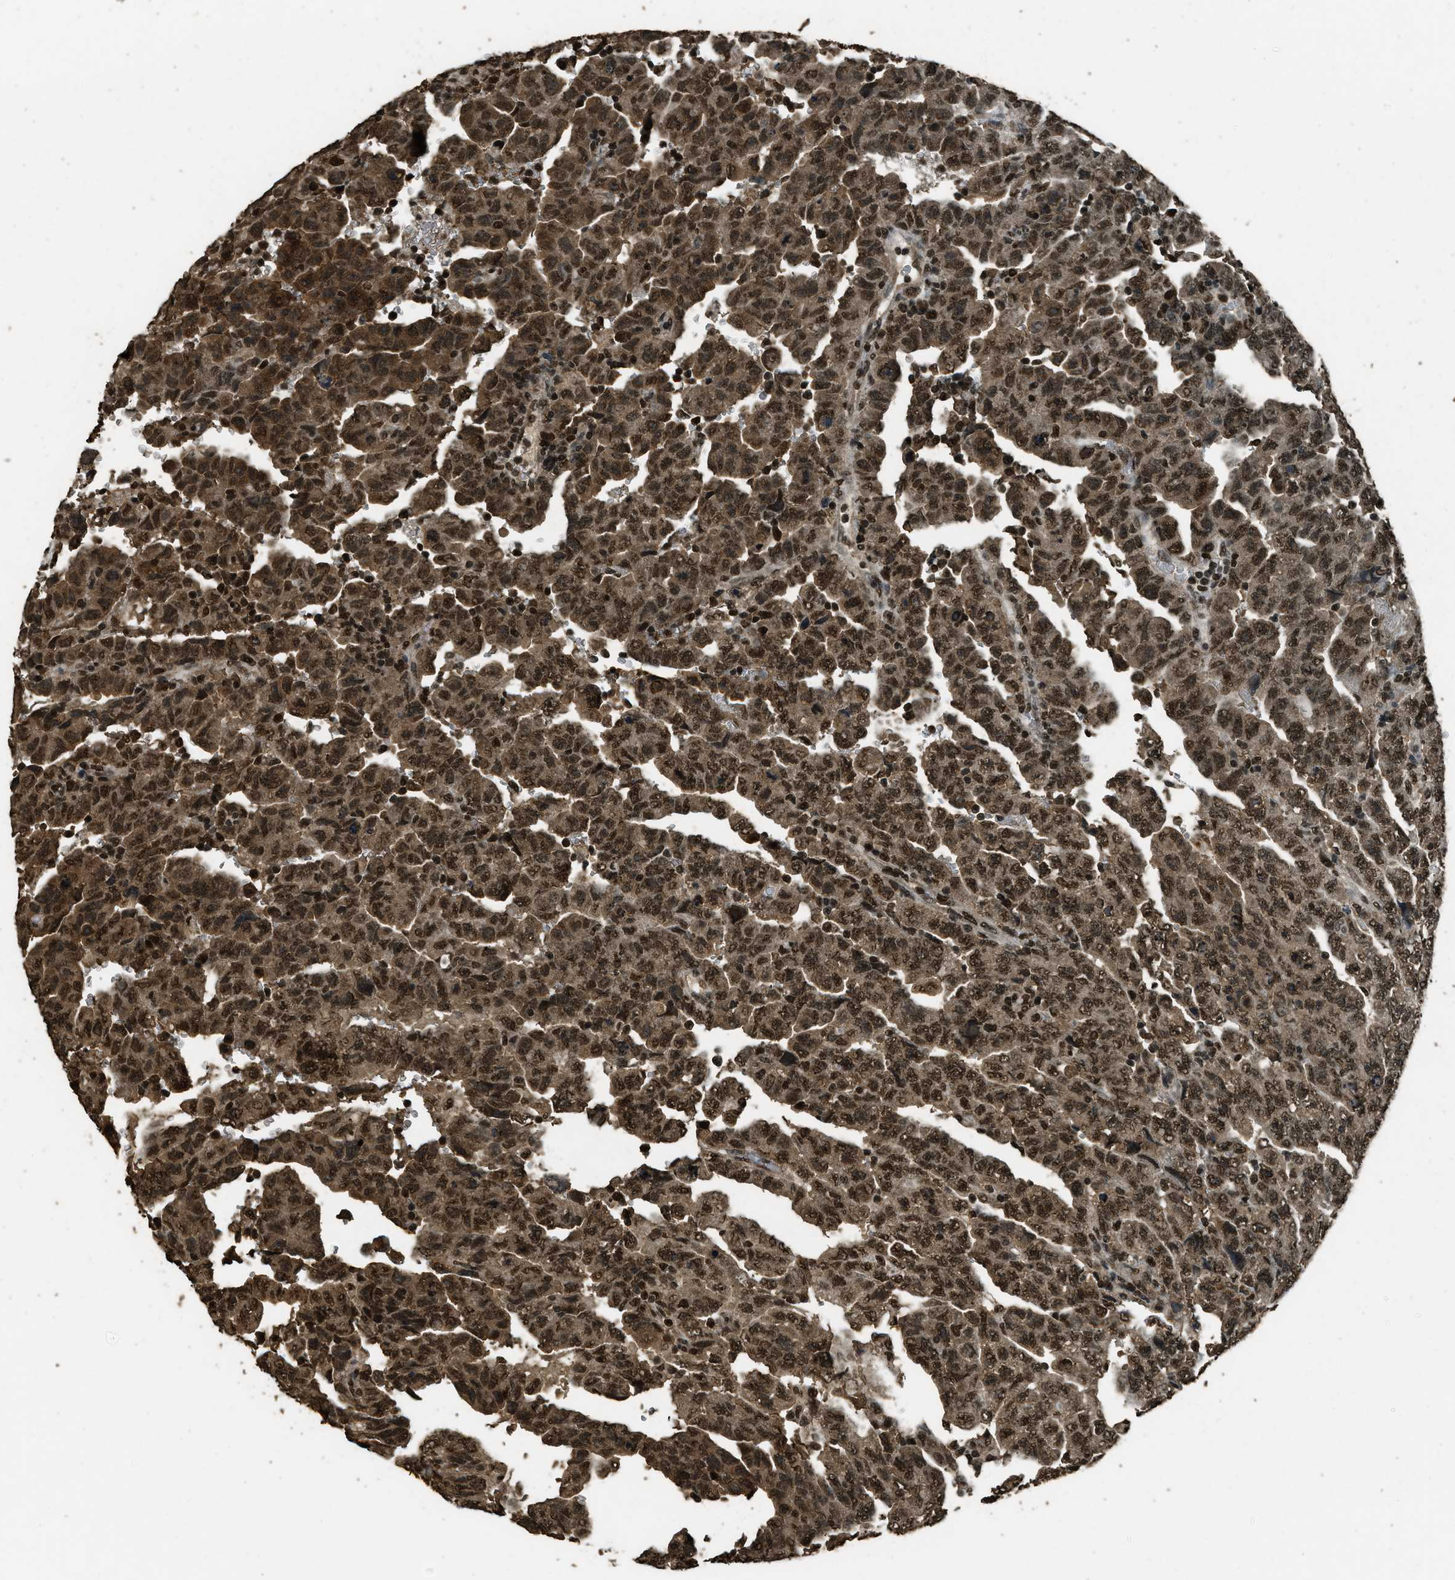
{"staining": {"intensity": "strong", "quantity": ">75%", "location": "cytoplasmic/membranous,nuclear"}, "tissue": "testis cancer", "cell_type": "Tumor cells", "image_type": "cancer", "snomed": [{"axis": "morphology", "description": "Carcinoma, Embryonal, NOS"}, {"axis": "topography", "description": "Testis"}], "caption": "This is a photomicrograph of immunohistochemistry staining of testis embryonal carcinoma, which shows strong staining in the cytoplasmic/membranous and nuclear of tumor cells.", "gene": "MYB", "patient": {"sex": "male", "age": 28}}